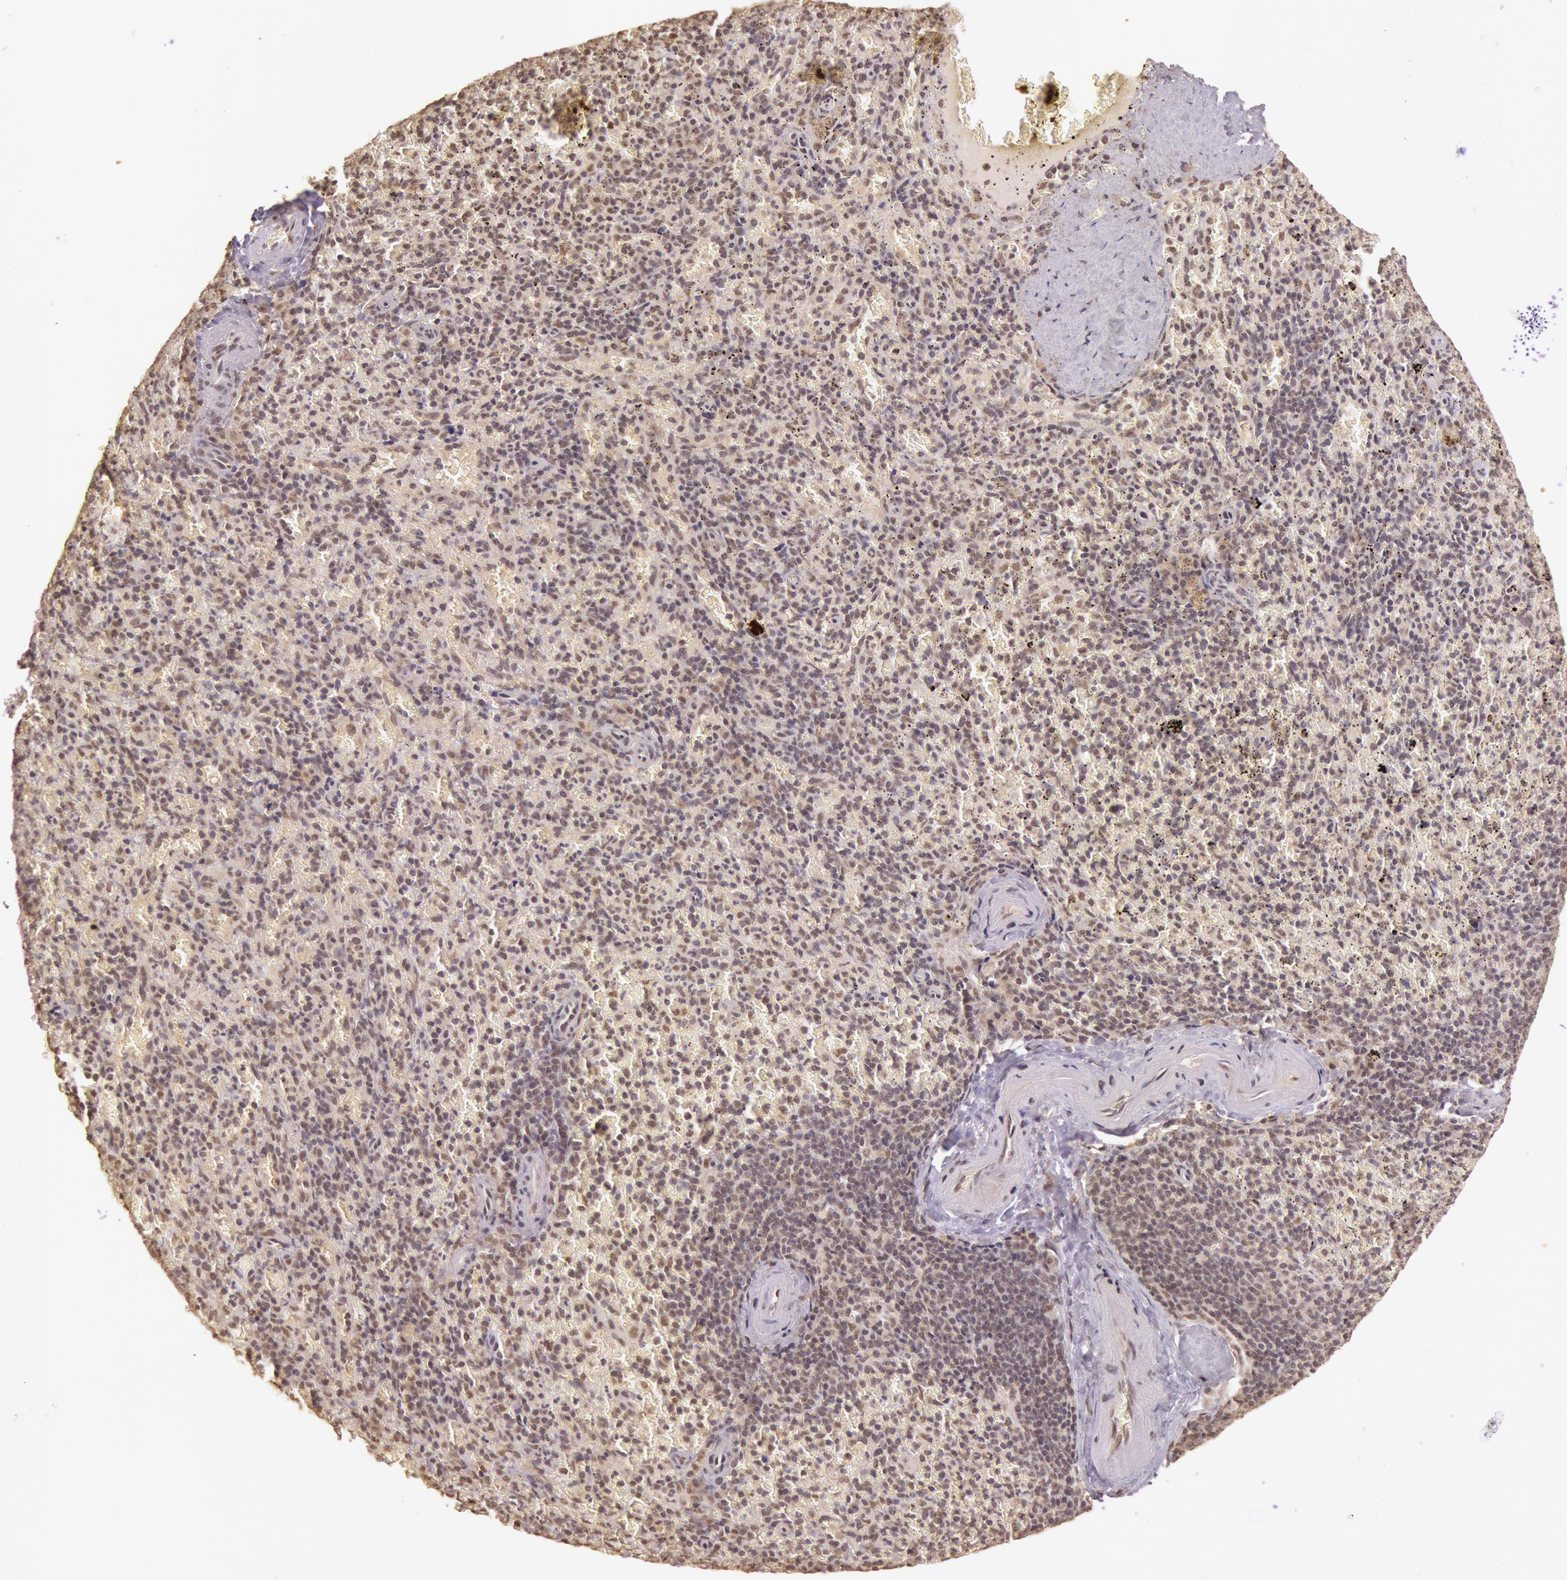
{"staining": {"intensity": "weak", "quantity": "25%-75%", "location": "nuclear"}, "tissue": "spleen", "cell_type": "Cells in red pulp", "image_type": "normal", "snomed": [{"axis": "morphology", "description": "Normal tissue, NOS"}, {"axis": "topography", "description": "Spleen"}], "caption": "A brown stain labels weak nuclear staining of a protein in cells in red pulp of normal spleen. (Brightfield microscopy of DAB IHC at high magnification).", "gene": "RTL10", "patient": {"sex": "female", "age": 50}}